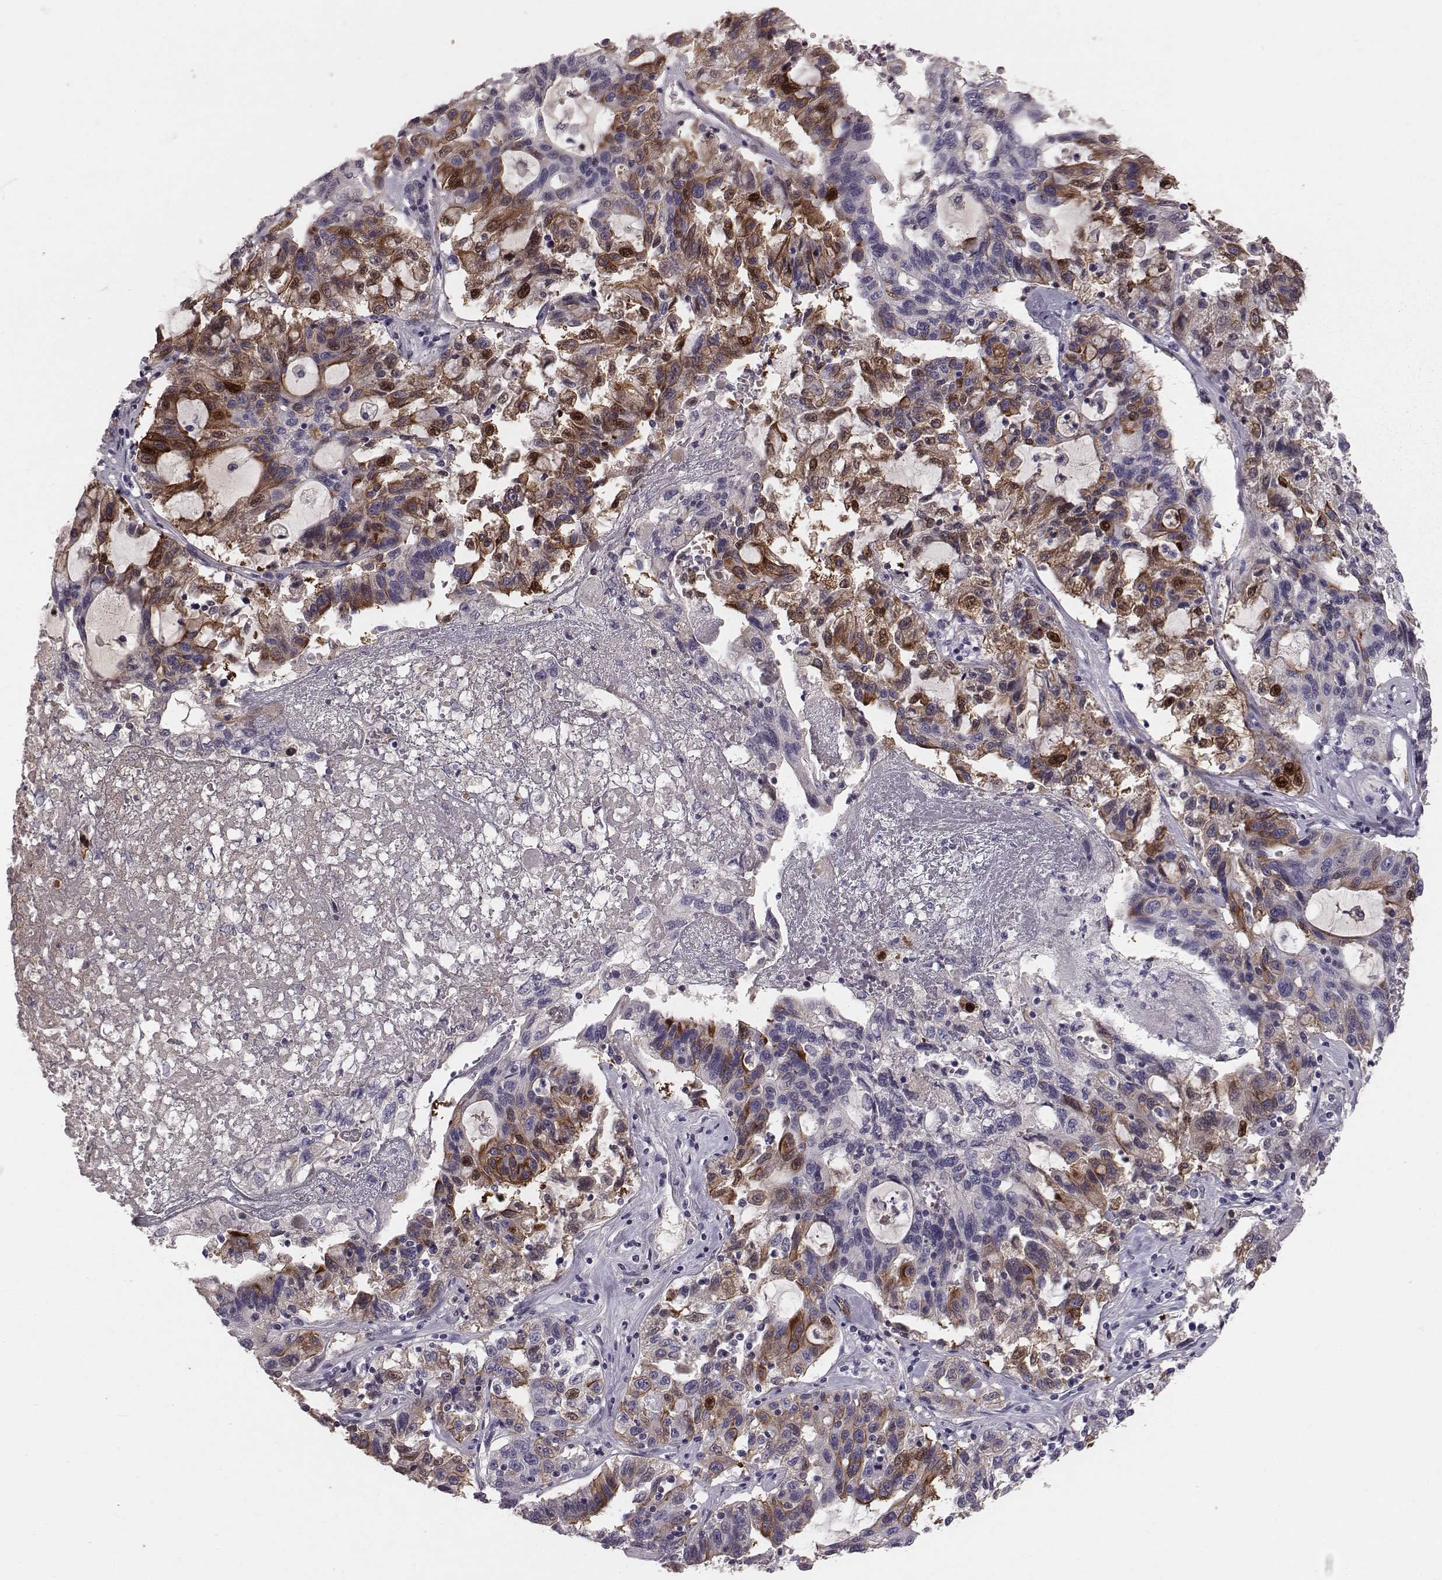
{"staining": {"intensity": "strong", "quantity": "<25%", "location": "cytoplasmic/membranous"}, "tissue": "liver cancer", "cell_type": "Tumor cells", "image_type": "cancer", "snomed": [{"axis": "morphology", "description": "Adenocarcinoma, NOS"}, {"axis": "morphology", "description": "Cholangiocarcinoma"}, {"axis": "topography", "description": "Liver"}], "caption": "The photomicrograph exhibits staining of cholangiocarcinoma (liver), revealing strong cytoplasmic/membranous protein expression (brown color) within tumor cells.", "gene": "SMIM24", "patient": {"sex": "male", "age": 64}}